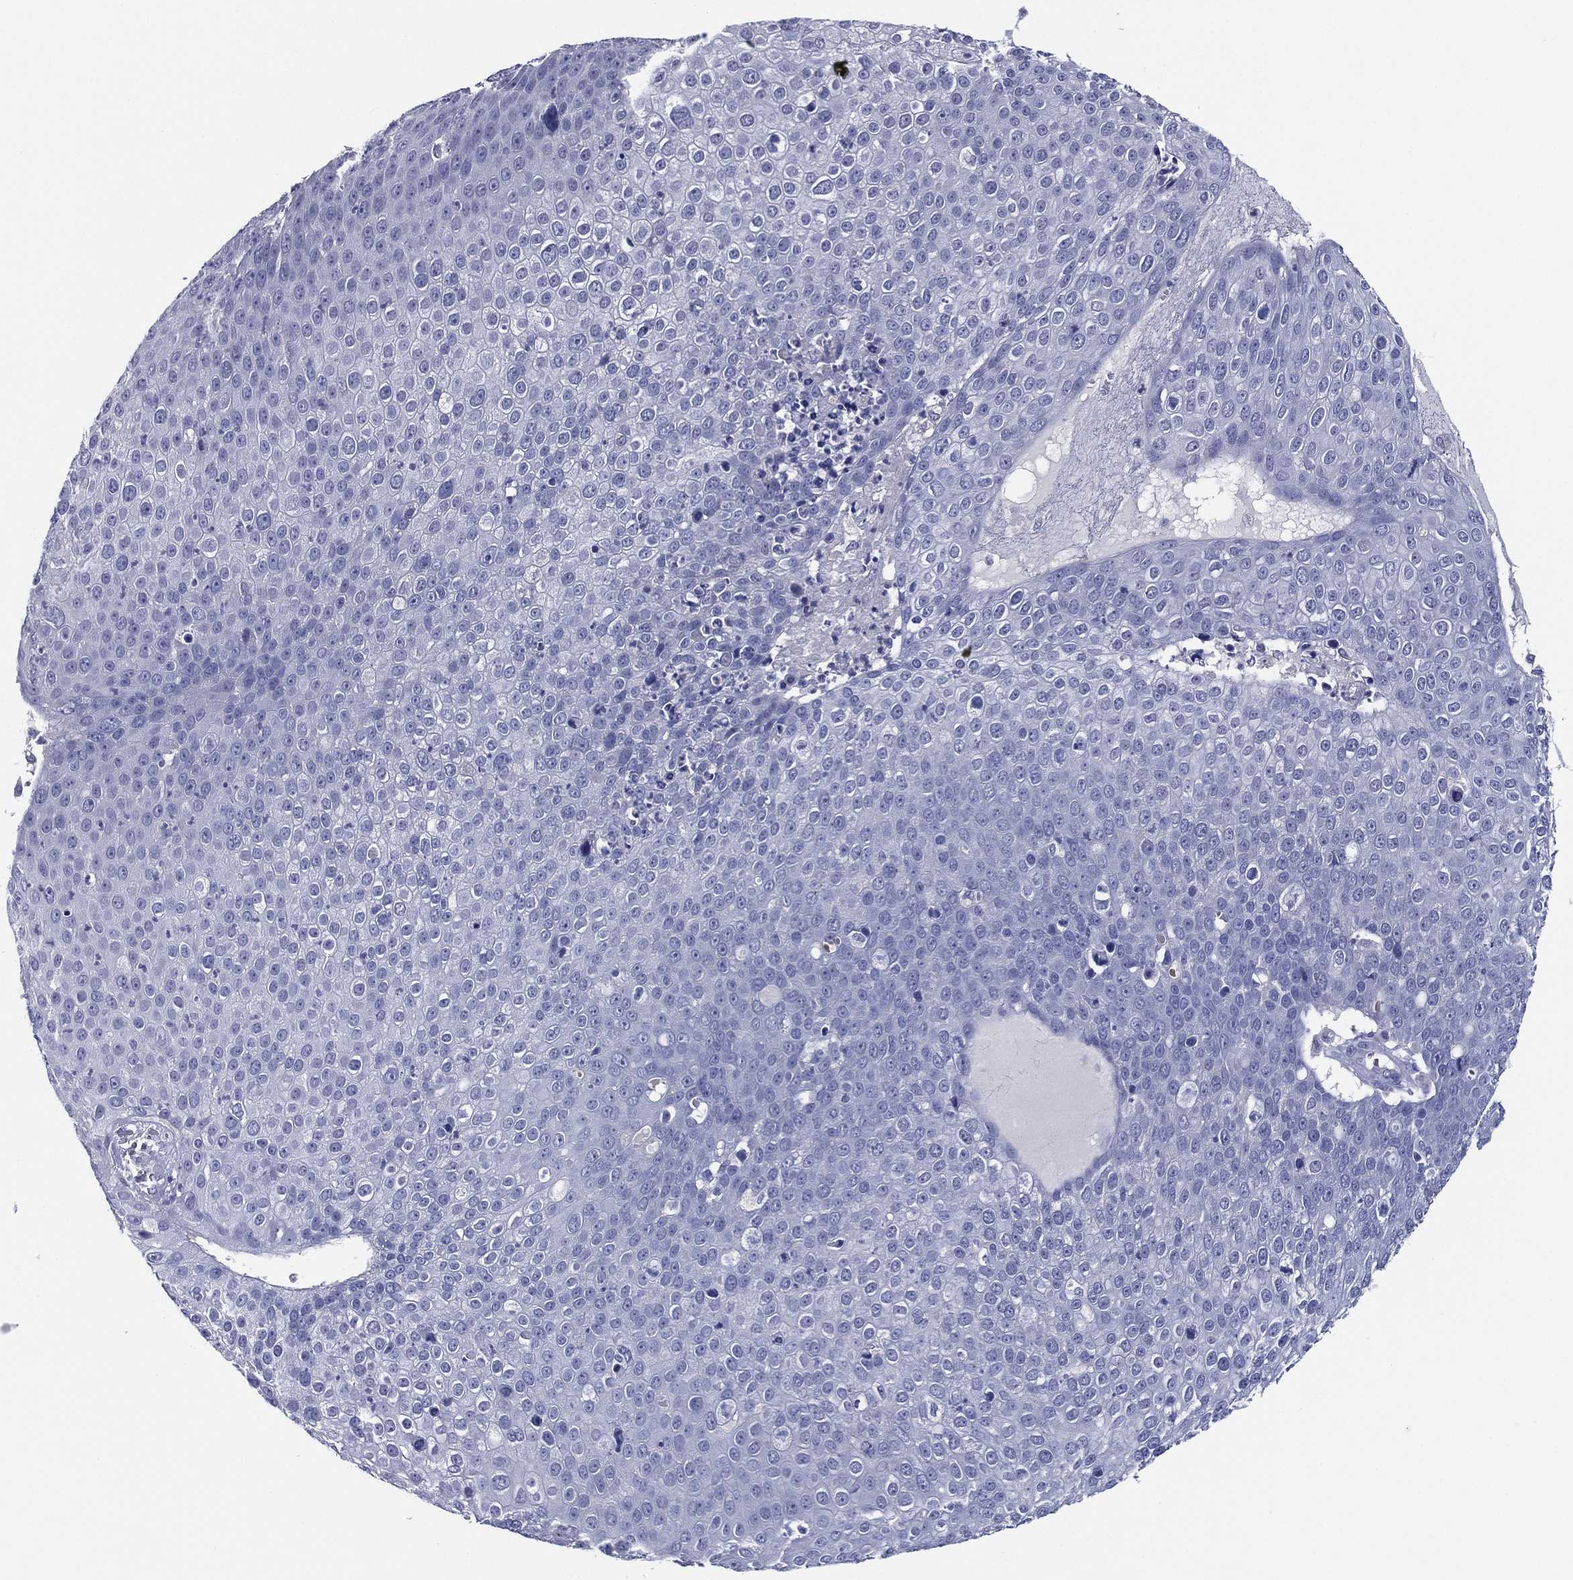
{"staining": {"intensity": "negative", "quantity": "none", "location": "none"}, "tissue": "skin cancer", "cell_type": "Tumor cells", "image_type": "cancer", "snomed": [{"axis": "morphology", "description": "Squamous cell carcinoma, NOS"}, {"axis": "topography", "description": "Skin"}], "caption": "The micrograph reveals no staining of tumor cells in squamous cell carcinoma (skin). The staining was performed using DAB (3,3'-diaminobenzidine) to visualize the protein expression in brown, while the nuclei were stained in blue with hematoxylin (Magnification: 20x).", "gene": "SLC13A4", "patient": {"sex": "male", "age": 71}}